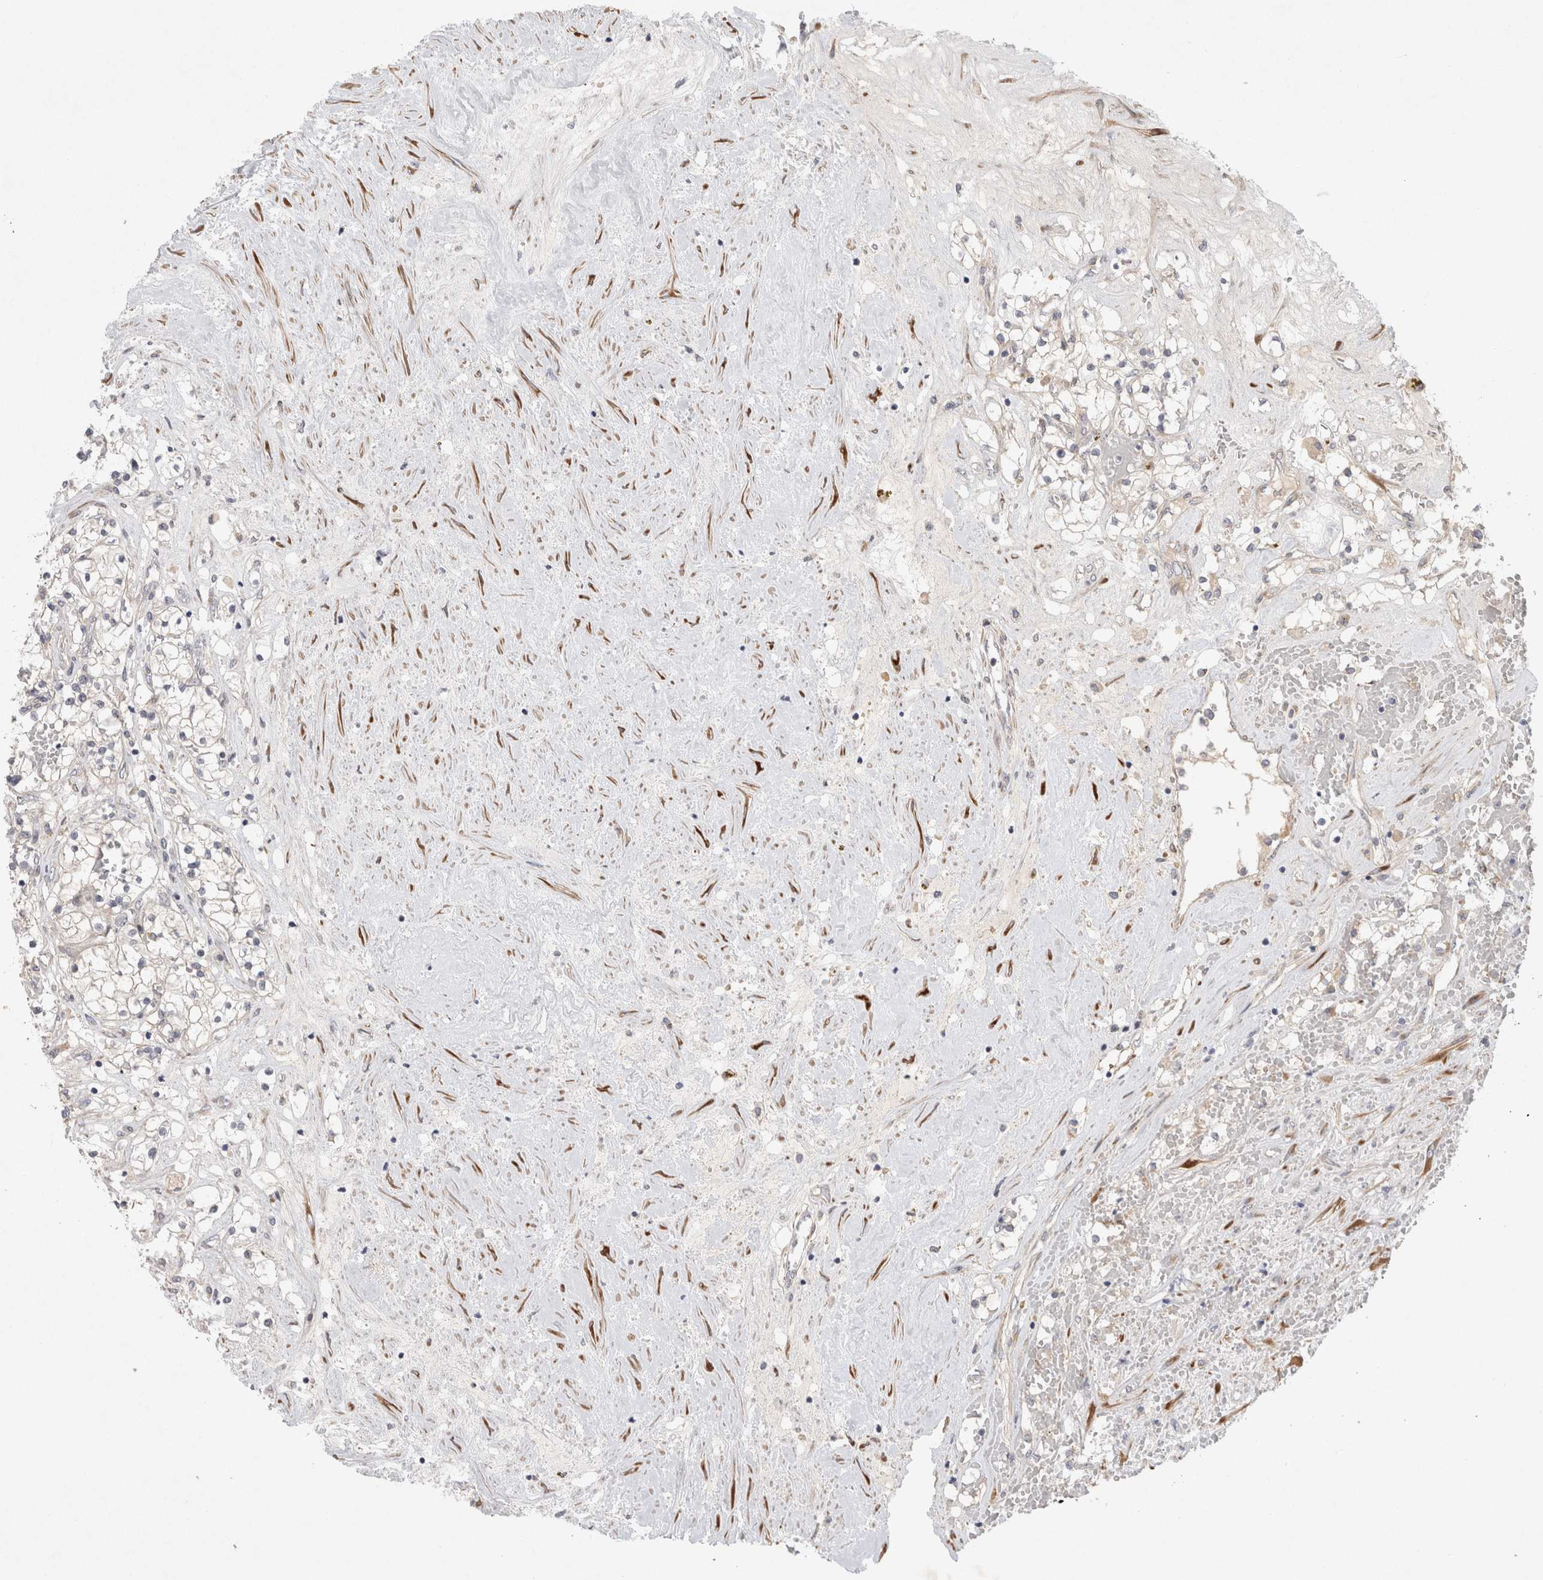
{"staining": {"intensity": "negative", "quantity": "none", "location": "none"}, "tissue": "renal cancer", "cell_type": "Tumor cells", "image_type": "cancer", "snomed": [{"axis": "morphology", "description": "Normal tissue, NOS"}, {"axis": "morphology", "description": "Adenocarcinoma, NOS"}, {"axis": "topography", "description": "Kidney"}], "caption": "Tumor cells show no significant expression in renal cancer (adenocarcinoma).", "gene": "BZW2", "patient": {"sex": "male", "age": 68}}